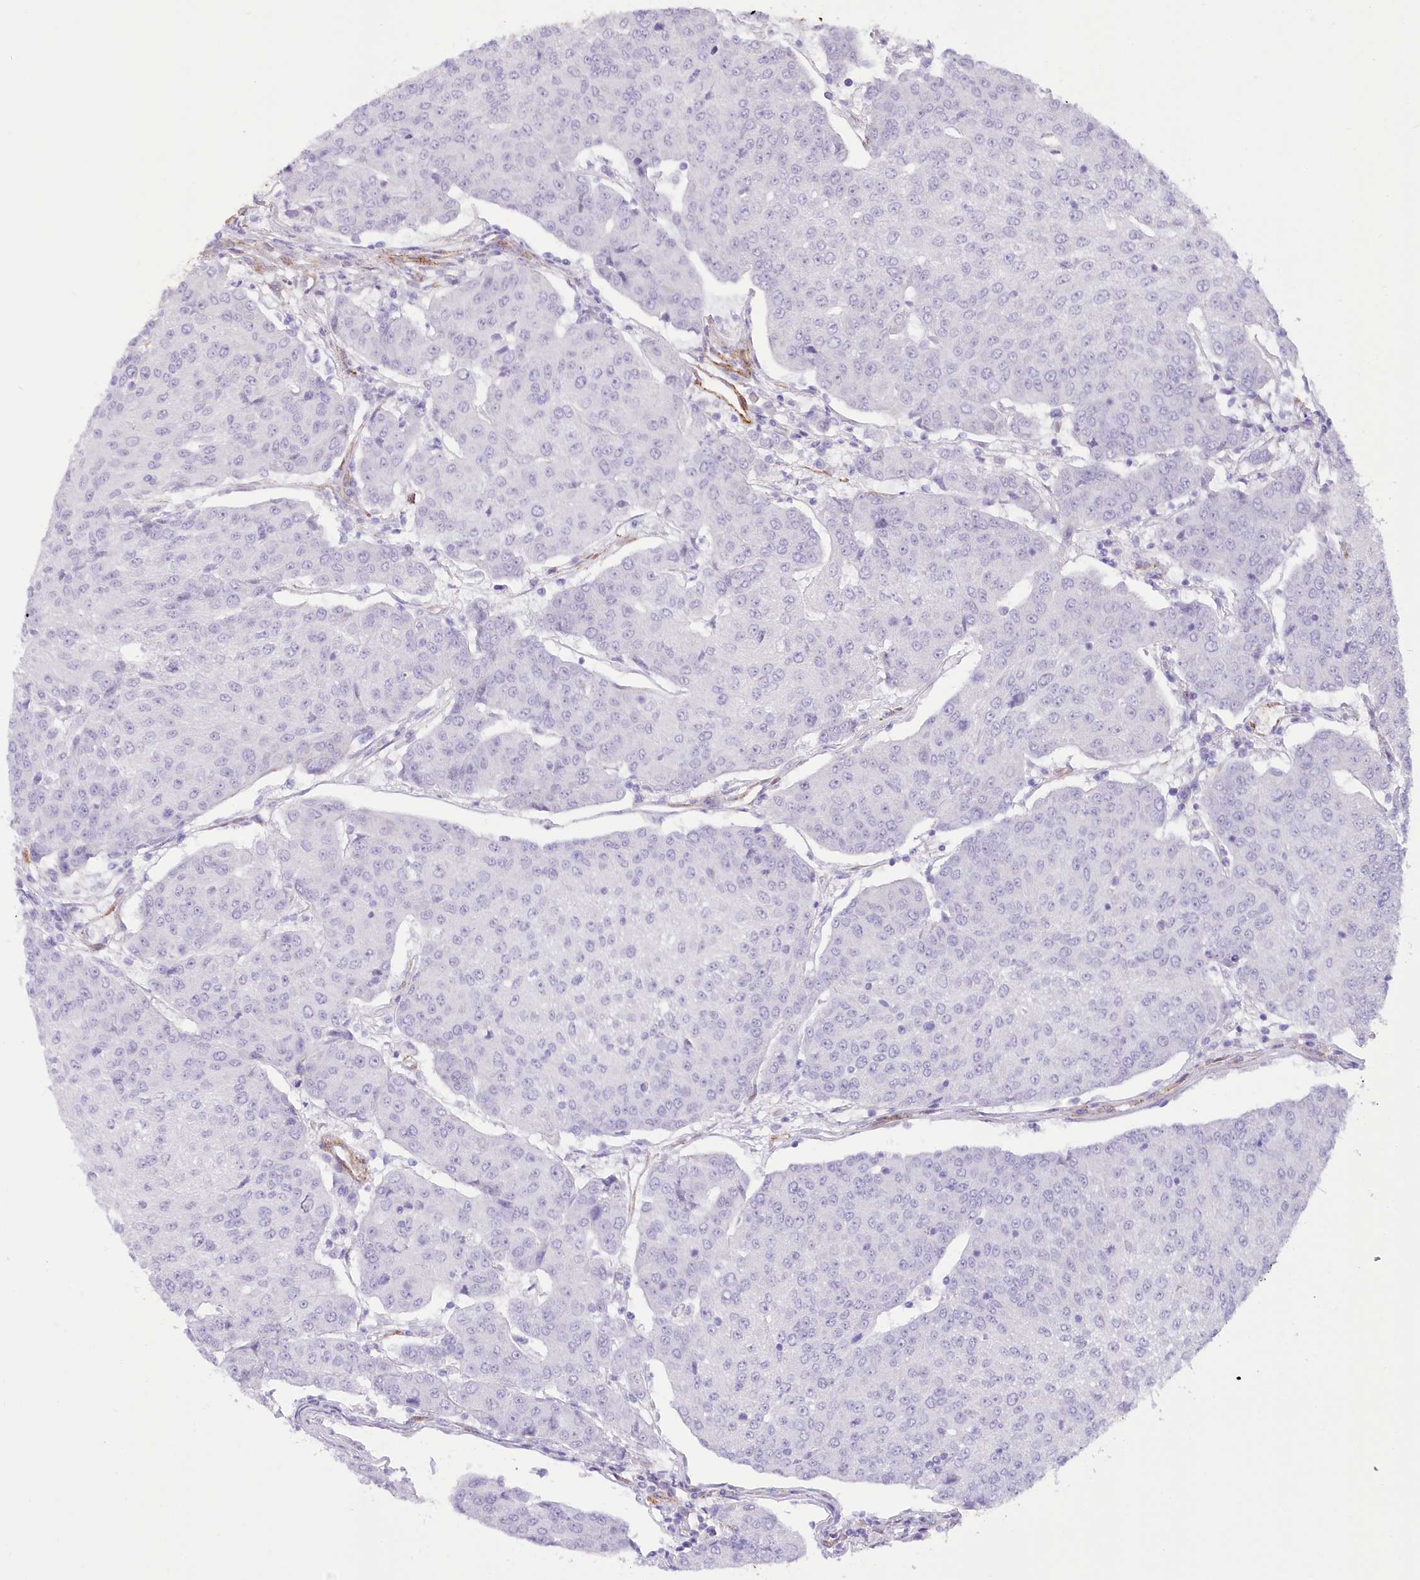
{"staining": {"intensity": "negative", "quantity": "none", "location": "none"}, "tissue": "urothelial cancer", "cell_type": "Tumor cells", "image_type": "cancer", "snomed": [{"axis": "morphology", "description": "Urothelial carcinoma, High grade"}, {"axis": "topography", "description": "Urinary bladder"}], "caption": "IHC of human urothelial carcinoma (high-grade) demonstrates no positivity in tumor cells. Nuclei are stained in blue.", "gene": "SYNPO2", "patient": {"sex": "female", "age": 85}}